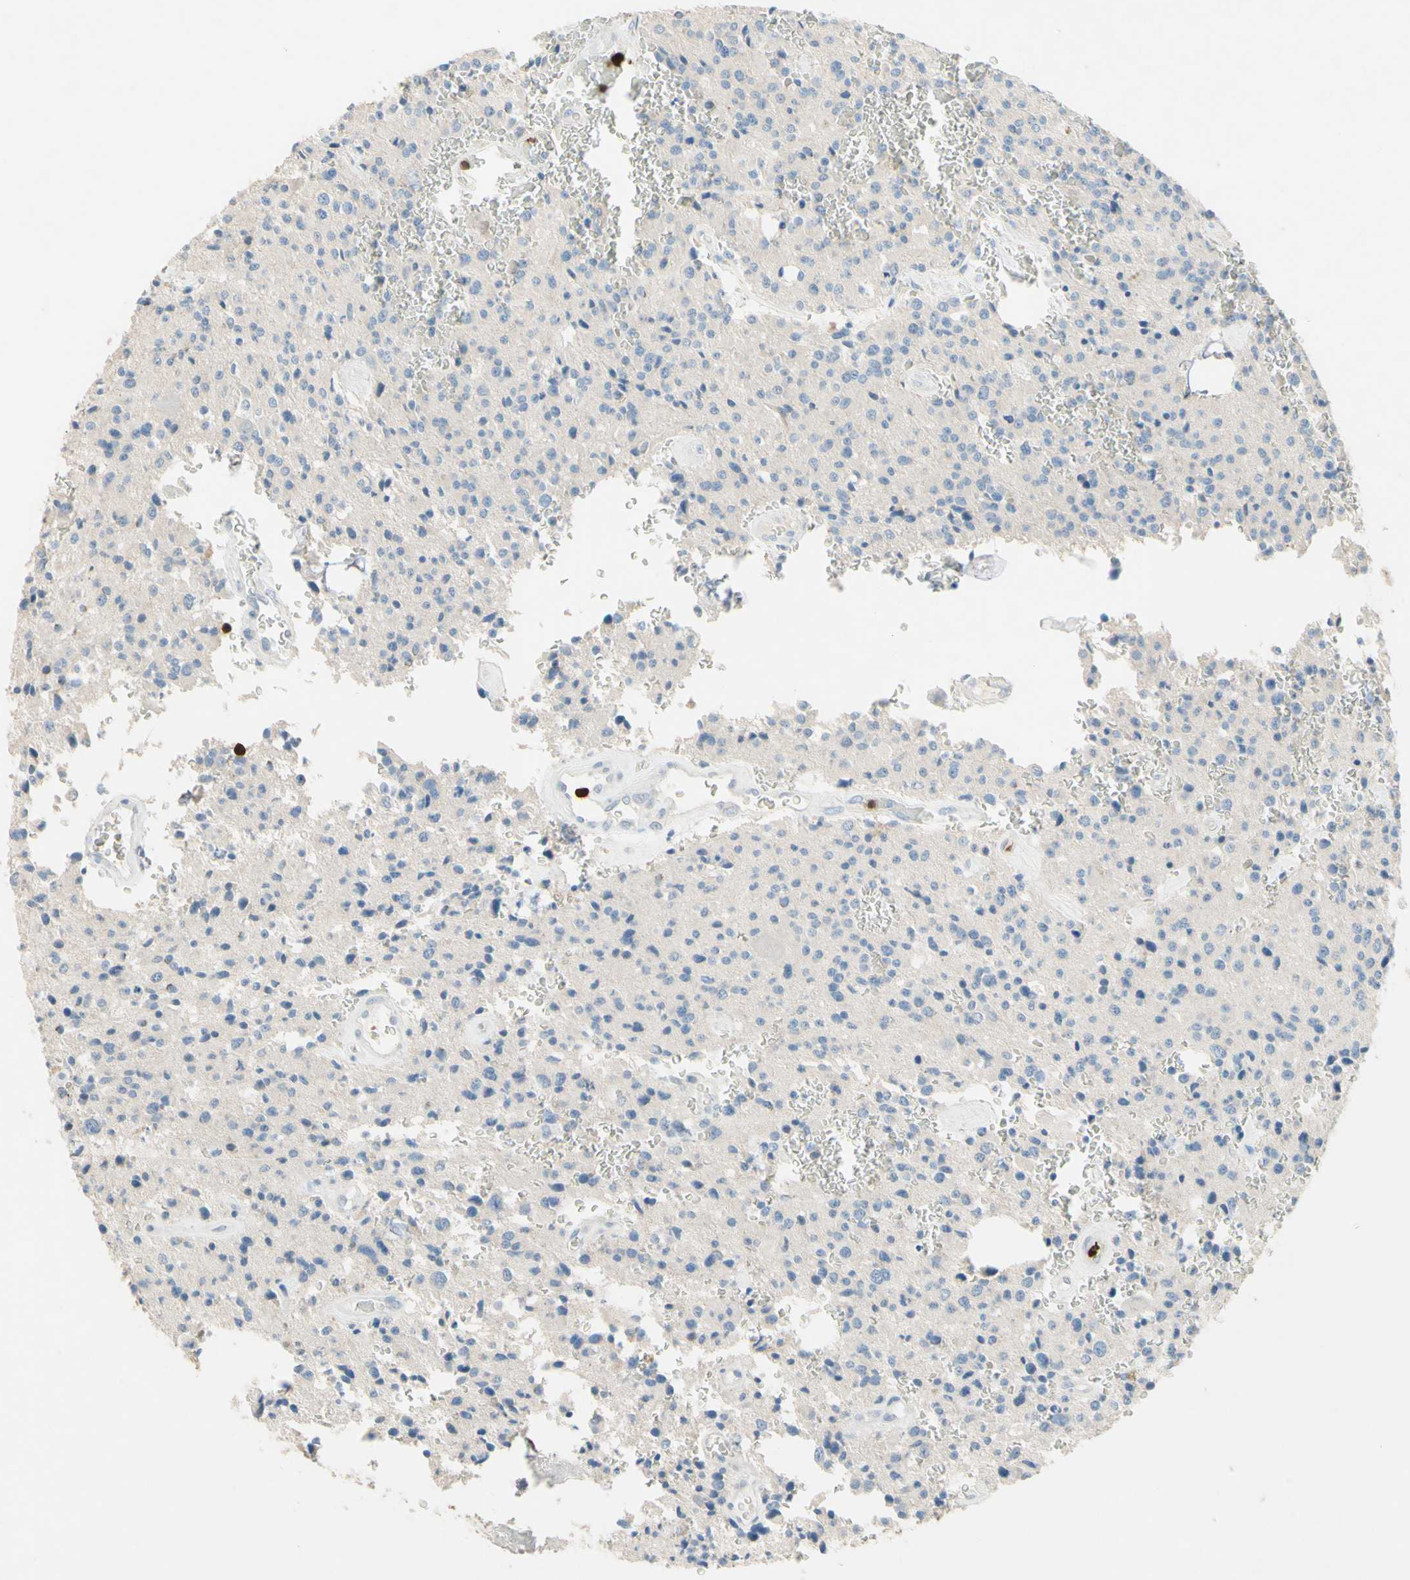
{"staining": {"intensity": "weak", "quantity": ">75%", "location": "cytoplasmic/membranous"}, "tissue": "glioma", "cell_type": "Tumor cells", "image_type": "cancer", "snomed": [{"axis": "morphology", "description": "Glioma, malignant, Low grade"}, {"axis": "topography", "description": "Brain"}], "caption": "This is a micrograph of IHC staining of malignant glioma (low-grade), which shows weak expression in the cytoplasmic/membranous of tumor cells.", "gene": "NFKBIZ", "patient": {"sex": "male", "age": 58}}